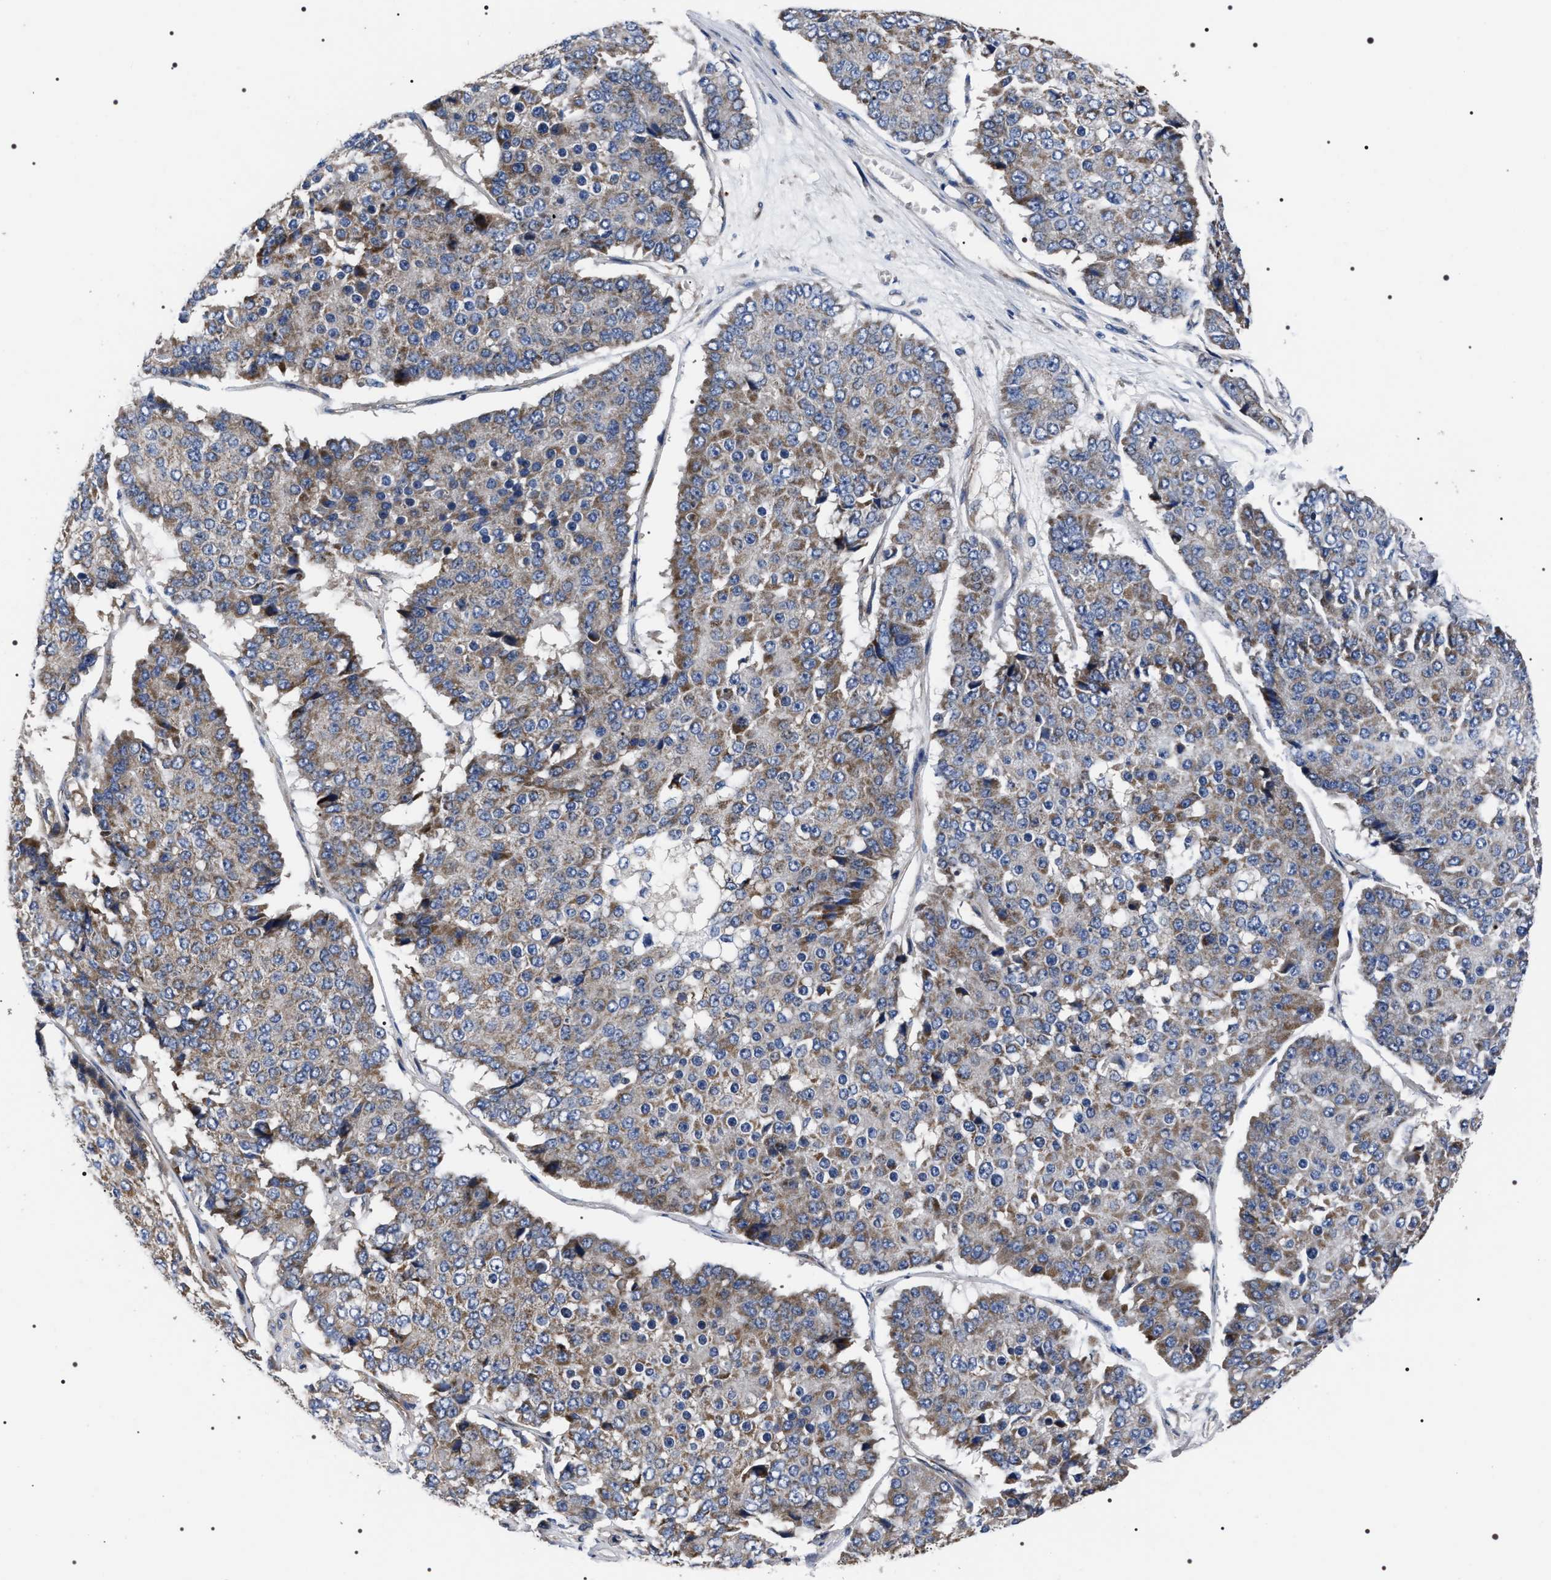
{"staining": {"intensity": "moderate", "quantity": "<25%", "location": "cytoplasmic/membranous"}, "tissue": "pancreatic cancer", "cell_type": "Tumor cells", "image_type": "cancer", "snomed": [{"axis": "morphology", "description": "Adenocarcinoma, NOS"}, {"axis": "topography", "description": "Pancreas"}], "caption": "Immunohistochemical staining of pancreatic cancer exhibits low levels of moderate cytoplasmic/membranous protein expression in about <25% of tumor cells.", "gene": "MIS18A", "patient": {"sex": "male", "age": 50}}